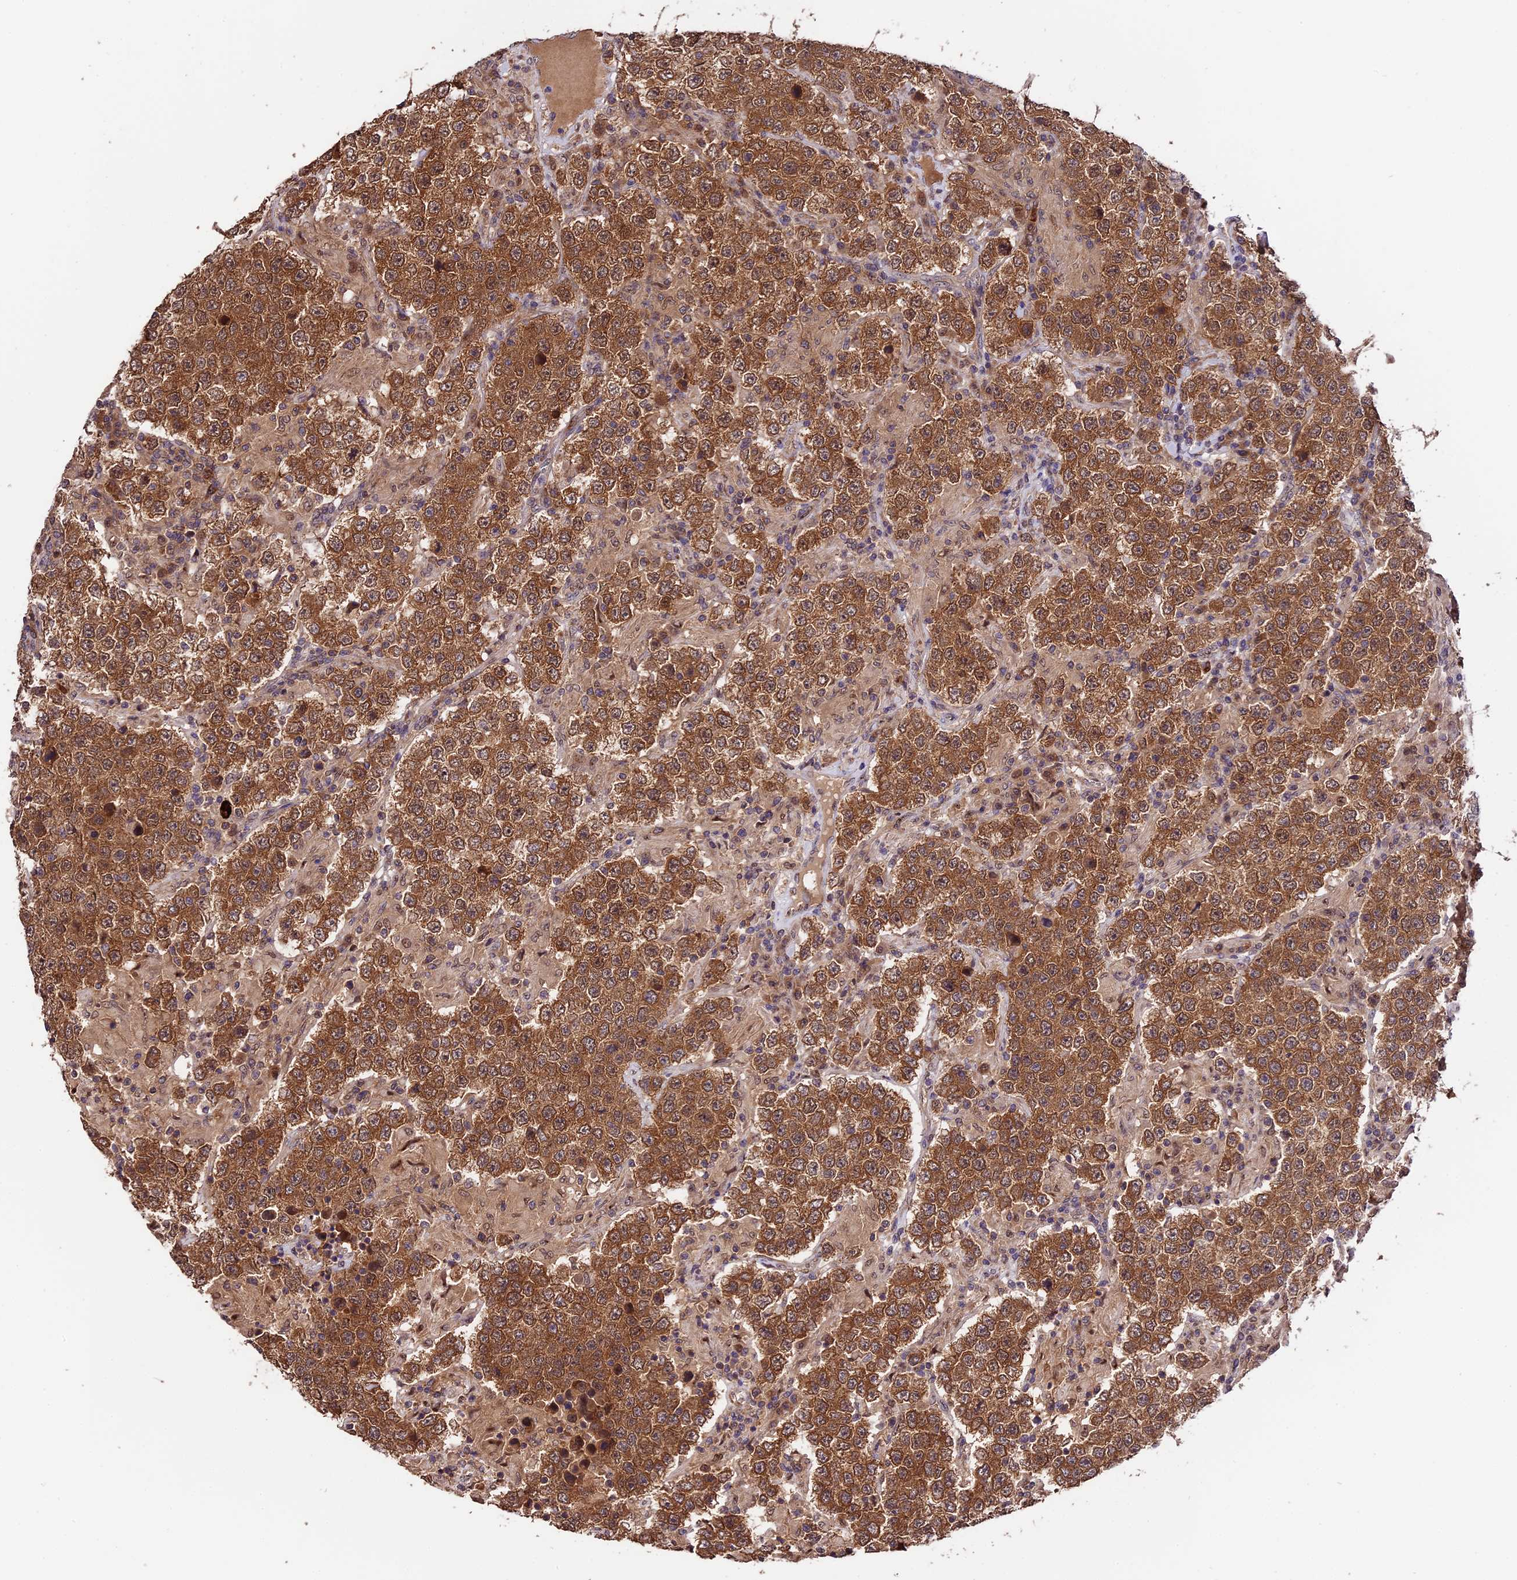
{"staining": {"intensity": "strong", "quantity": ">75%", "location": "cytoplasmic/membranous"}, "tissue": "testis cancer", "cell_type": "Tumor cells", "image_type": "cancer", "snomed": [{"axis": "morphology", "description": "Normal tissue, NOS"}, {"axis": "morphology", "description": "Urothelial carcinoma, High grade"}, {"axis": "morphology", "description": "Seminoma, NOS"}, {"axis": "morphology", "description": "Carcinoma, Embryonal, NOS"}, {"axis": "topography", "description": "Urinary bladder"}, {"axis": "topography", "description": "Testis"}], "caption": "An image of testis seminoma stained for a protein shows strong cytoplasmic/membranous brown staining in tumor cells.", "gene": "TRMT1", "patient": {"sex": "male", "age": 41}}